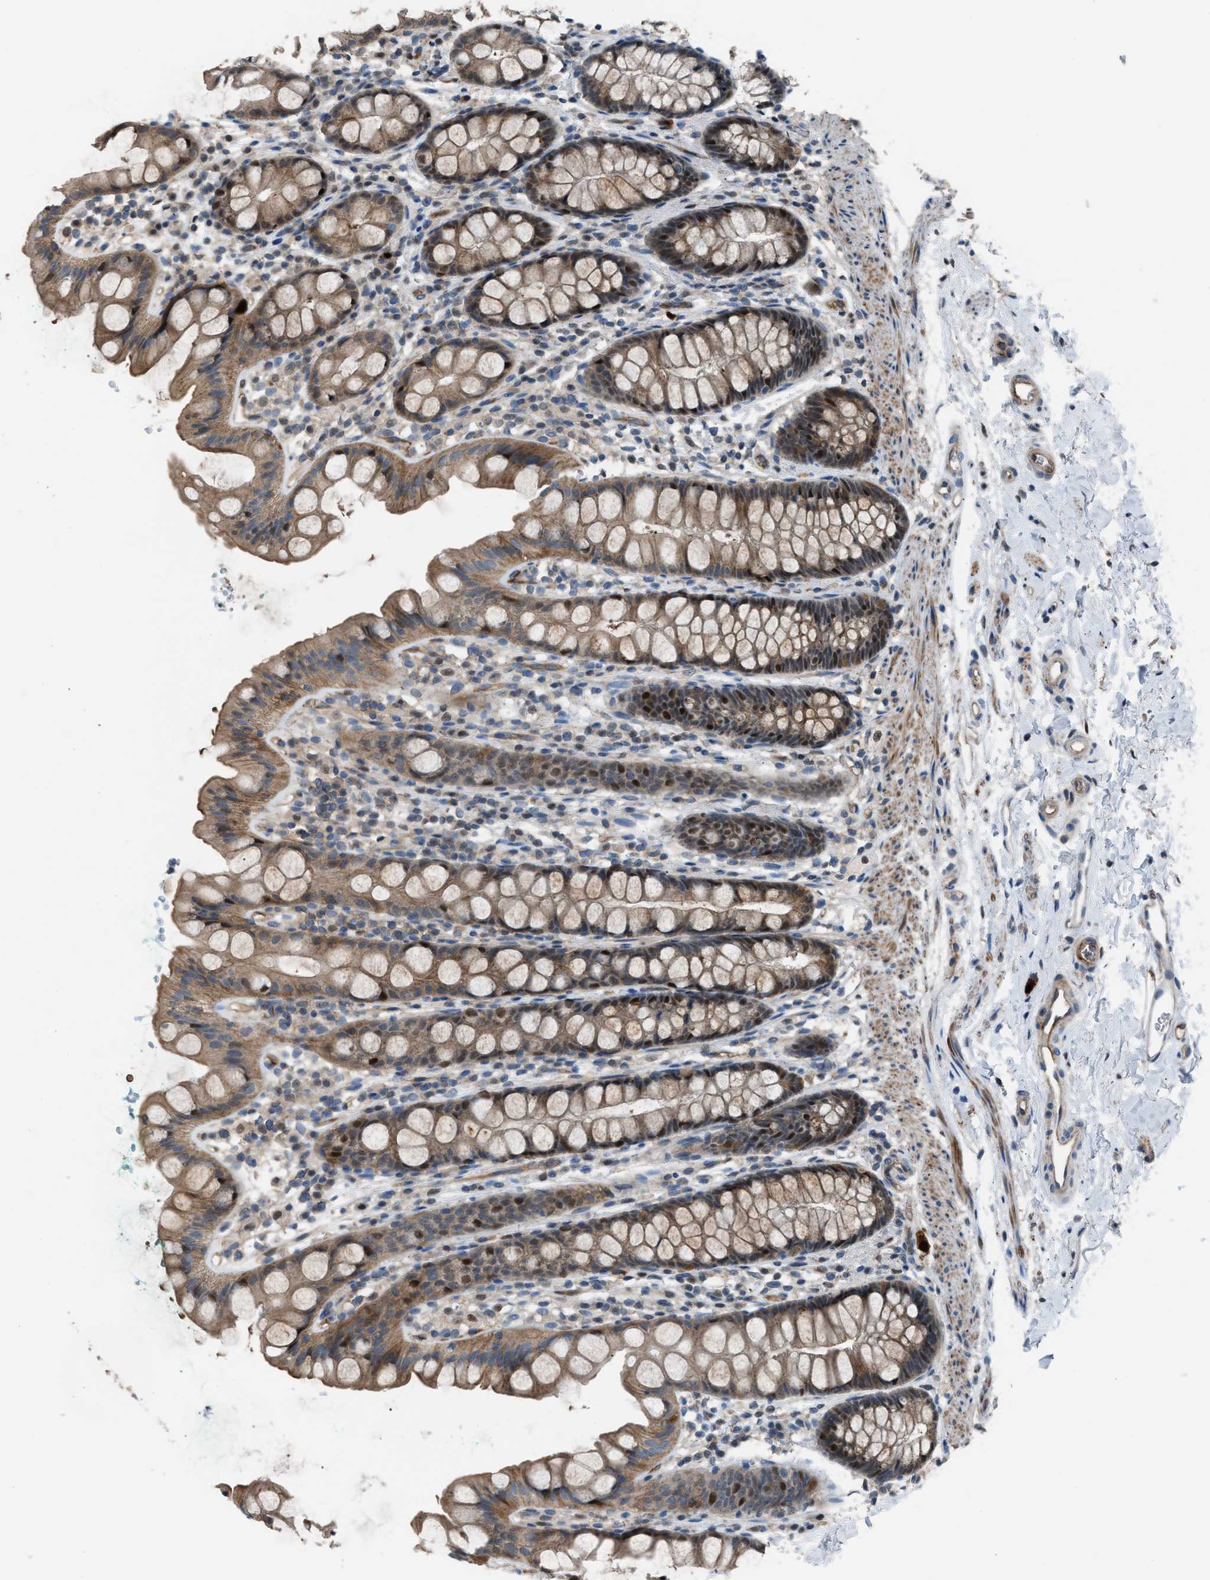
{"staining": {"intensity": "moderate", "quantity": ">75%", "location": "cytoplasmic/membranous,nuclear"}, "tissue": "rectum", "cell_type": "Glandular cells", "image_type": "normal", "snomed": [{"axis": "morphology", "description": "Normal tissue, NOS"}, {"axis": "topography", "description": "Rectum"}], "caption": "Unremarkable rectum displays moderate cytoplasmic/membranous,nuclear positivity in approximately >75% of glandular cells.", "gene": "CRTC1", "patient": {"sex": "female", "age": 65}}